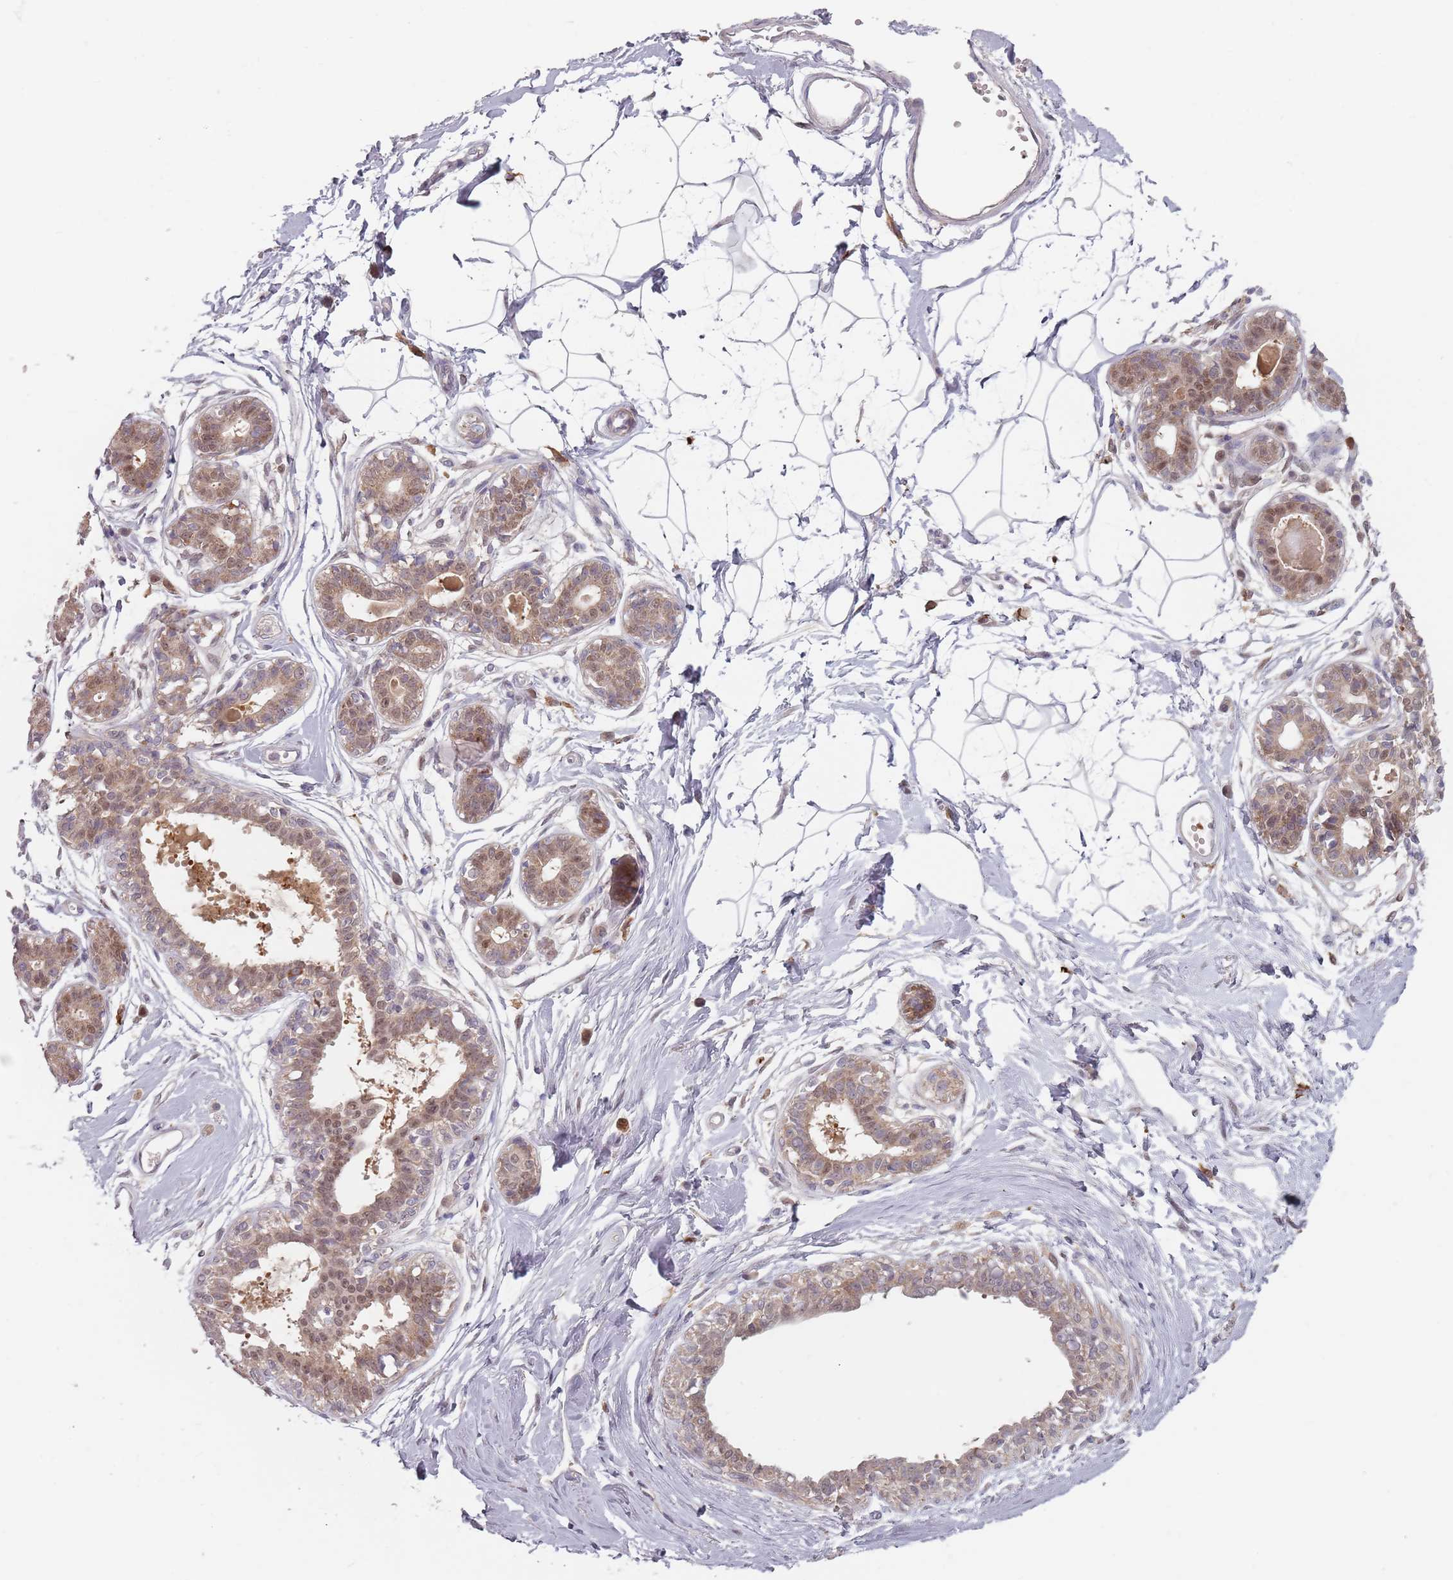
{"staining": {"intensity": "negative", "quantity": "none", "location": "none"}, "tissue": "breast", "cell_type": "Adipocytes", "image_type": "normal", "snomed": [{"axis": "morphology", "description": "Normal tissue, NOS"}, {"axis": "topography", "description": "Breast"}], "caption": "IHC photomicrograph of normal breast stained for a protein (brown), which displays no positivity in adipocytes.", "gene": "NAXE", "patient": {"sex": "female", "age": 45}}